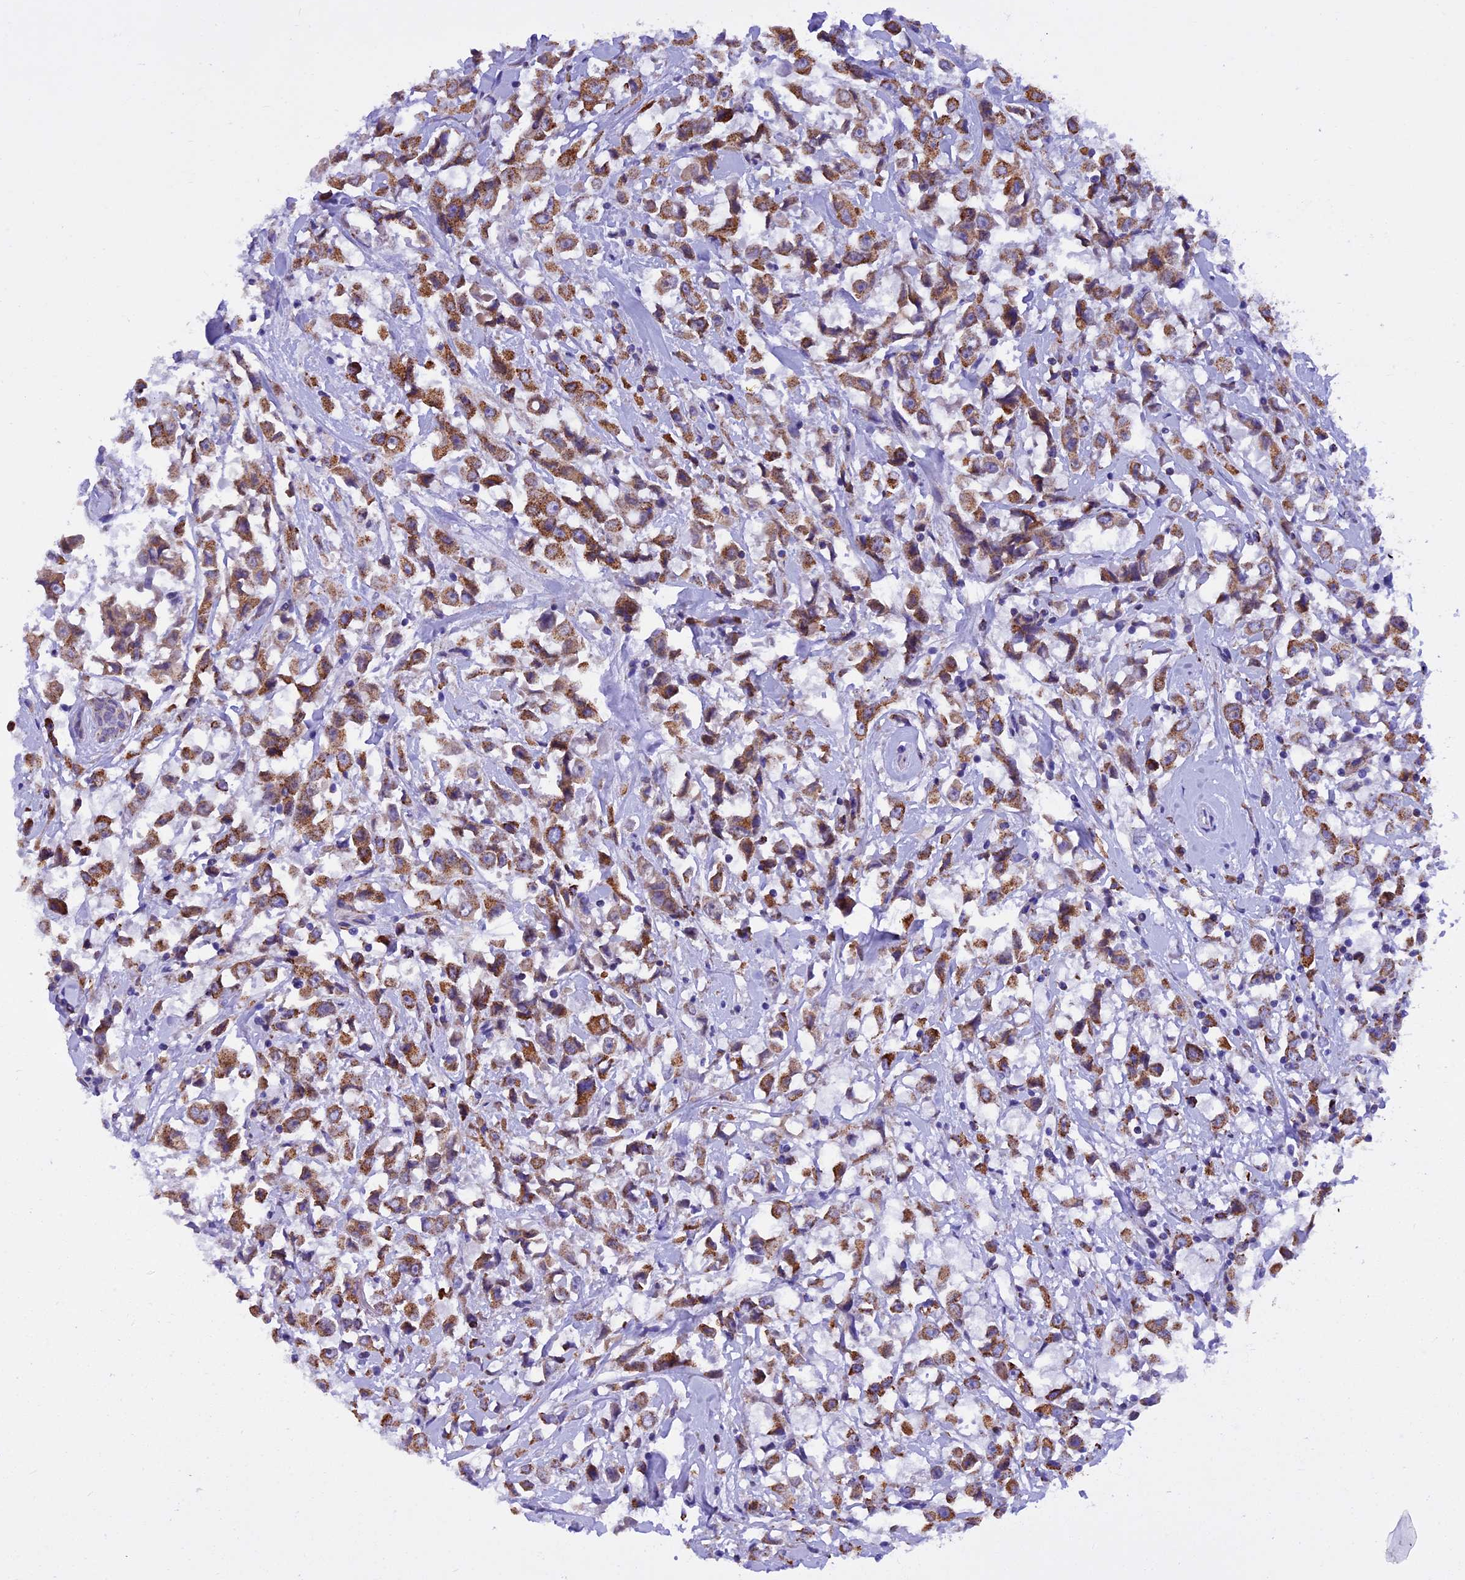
{"staining": {"intensity": "moderate", "quantity": ">75%", "location": "cytoplasmic/membranous"}, "tissue": "breast cancer", "cell_type": "Tumor cells", "image_type": "cancer", "snomed": [{"axis": "morphology", "description": "Duct carcinoma"}, {"axis": "topography", "description": "Breast"}], "caption": "Human breast cancer (infiltrating ductal carcinoma) stained for a protein (brown) shows moderate cytoplasmic/membranous positive staining in about >75% of tumor cells.", "gene": "SLC8B1", "patient": {"sex": "female", "age": 61}}